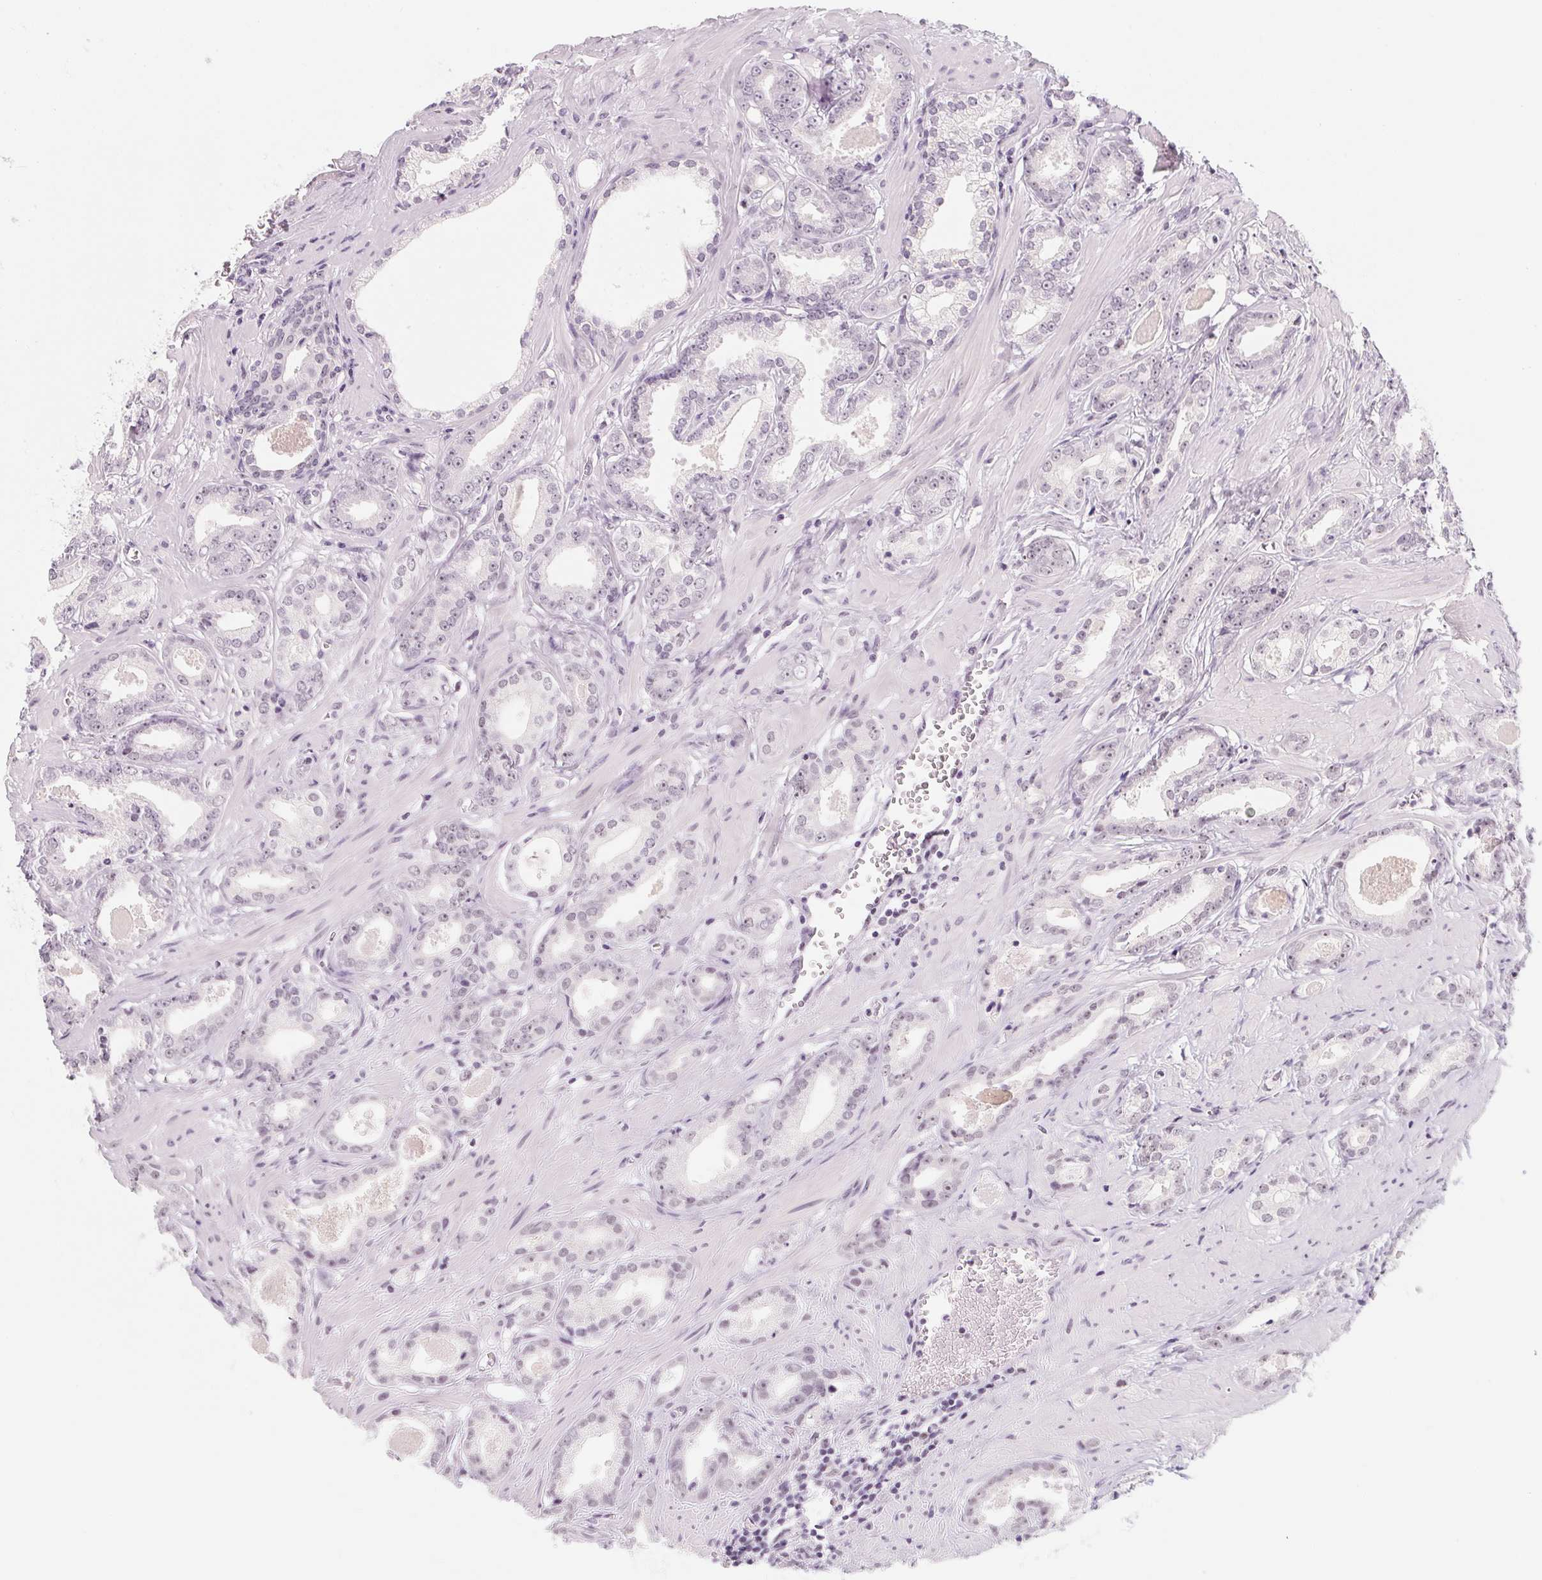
{"staining": {"intensity": "negative", "quantity": "none", "location": "none"}, "tissue": "prostate cancer", "cell_type": "Tumor cells", "image_type": "cancer", "snomed": [{"axis": "morphology", "description": "Adenocarcinoma, Low grade"}, {"axis": "topography", "description": "Prostate"}], "caption": "IHC image of neoplastic tissue: human prostate cancer (adenocarcinoma (low-grade)) stained with DAB (3,3'-diaminobenzidine) shows no significant protein staining in tumor cells.", "gene": "ZIC4", "patient": {"sex": "male", "age": 64}}